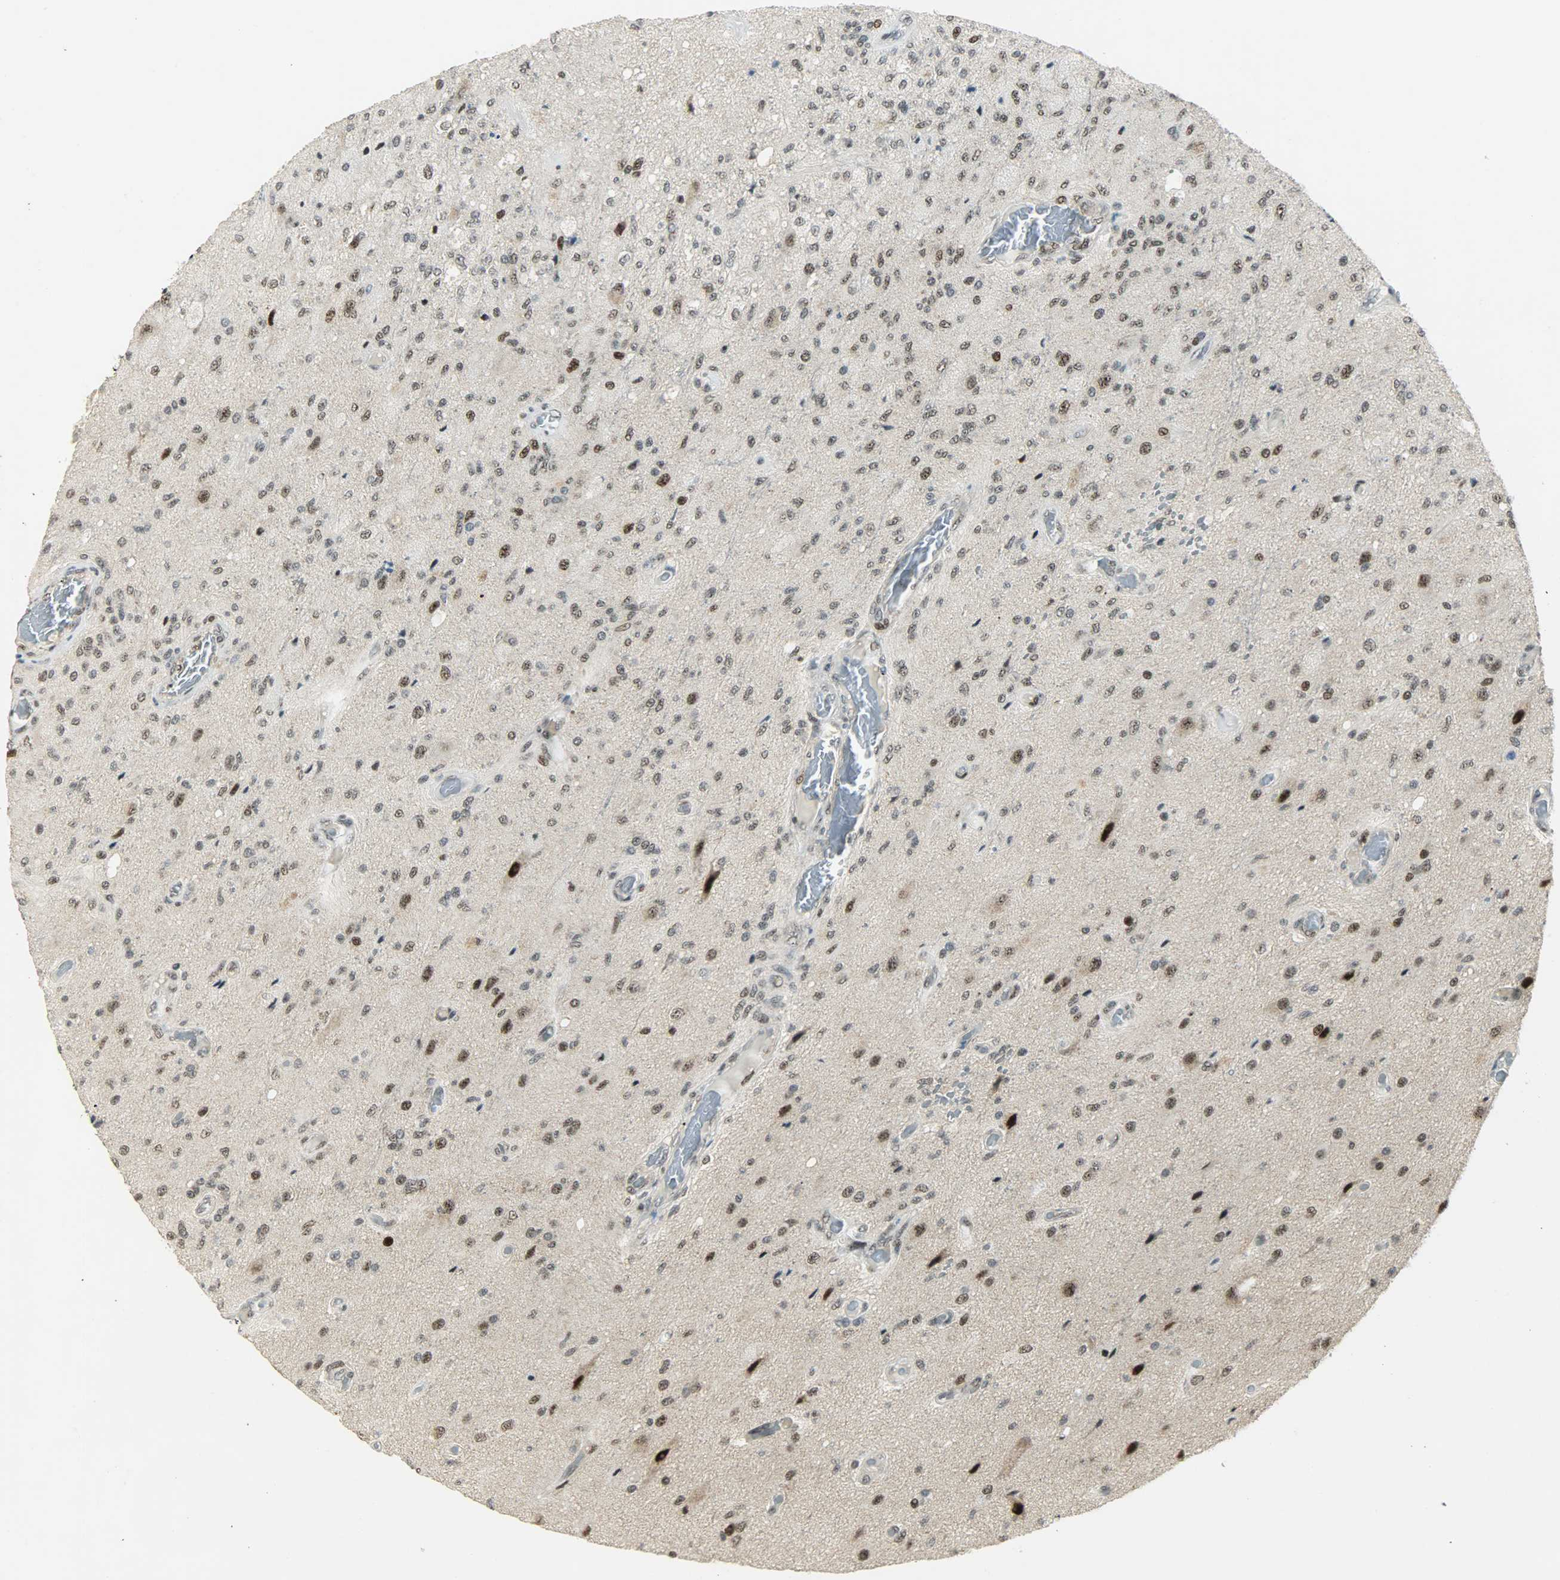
{"staining": {"intensity": "moderate", "quantity": ">75%", "location": "nuclear"}, "tissue": "glioma", "cell_type": "Tumor cells", "image_type": "cancer", "snomed": [{"axis": "morphology", "description": "Normal tissue, NOS"}, {"axis": "morphology", "description": "Glioma, malignant, High grade"}, {"axis": "topography", "description": "Cerebral cortex"}], "caption": "Glioma stained with DAB IHC exhibits medium levels of moderate nuclear staining in approximately >75% of tumor cells. (DAB (3,3'-diaminobenzidine) IHC with brightfield microscopy, high magnification).", "gene": "IL15", "patient": {"sex": "male", "age": 77}}